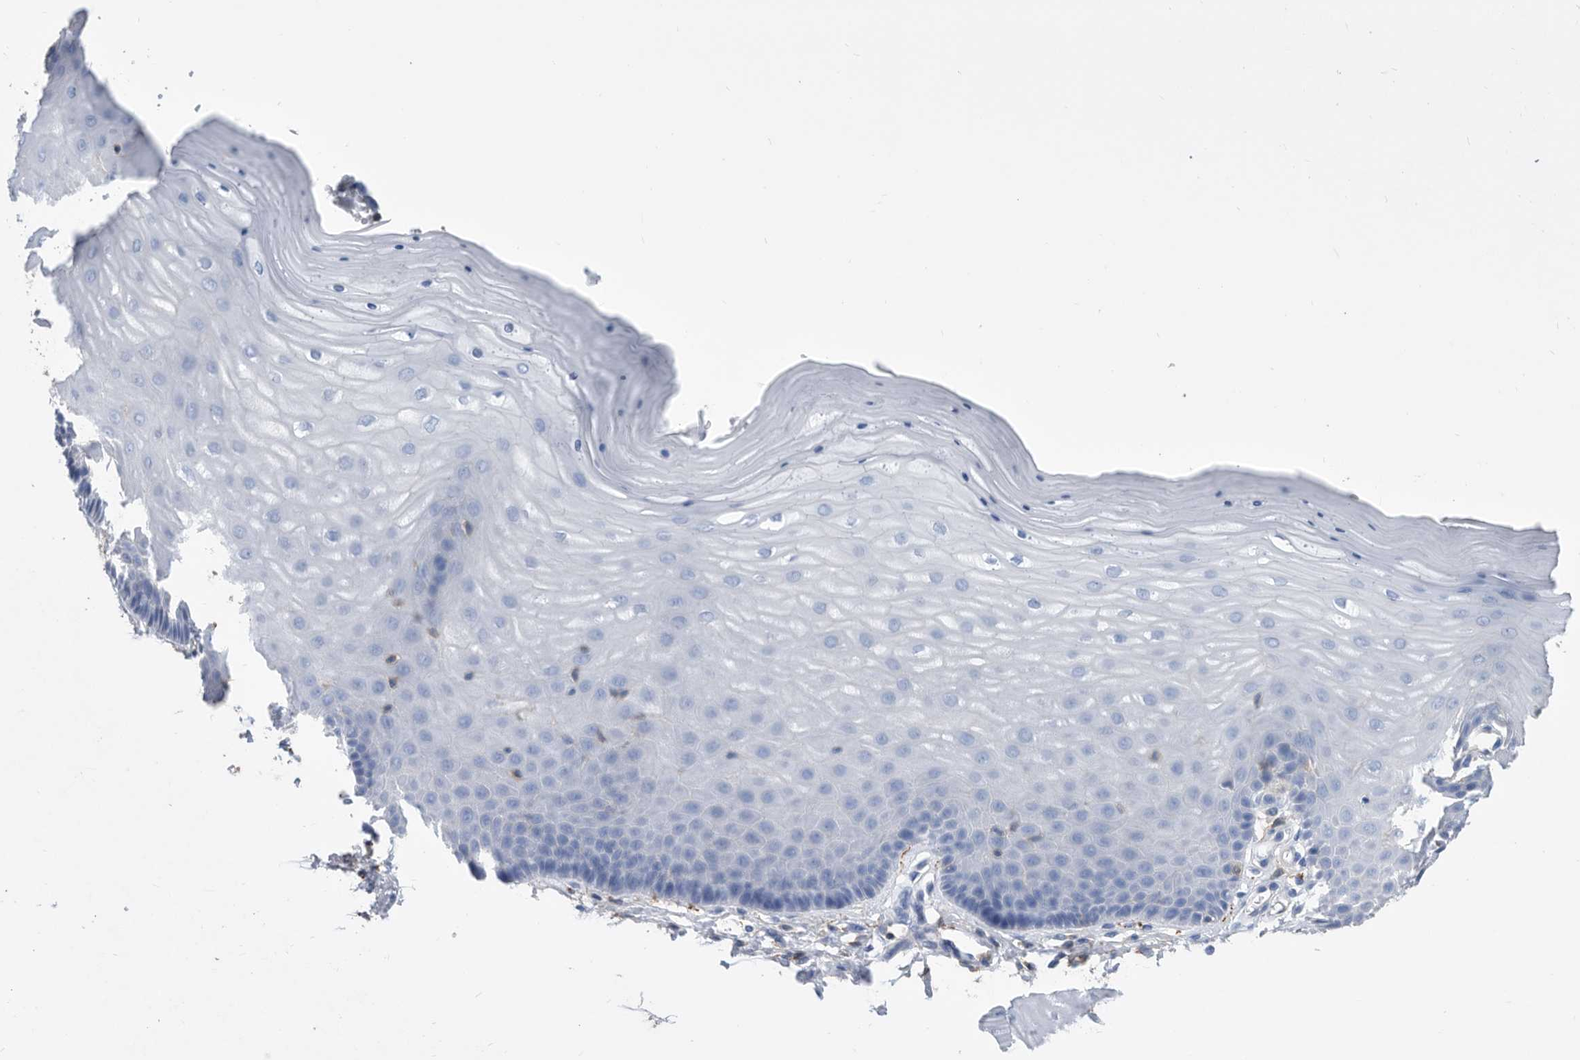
{"staining": {"intensity": "negative", "quantity": "none", "location": "none"}, "tissue": "cervix", "cell_type": "Glandular cells", "image_type": "normal", "snomed": [{"axis": "morphology", "description": "Normal tissue, NOS"}, {"axis": "topography", "description": "Cervix"}], "caption": "Human cervix stained for a protein using IHC reveals no staining in glandular cells.", "gene": "MS4A4A", "patient": {"sex": "female", "age": 55}}